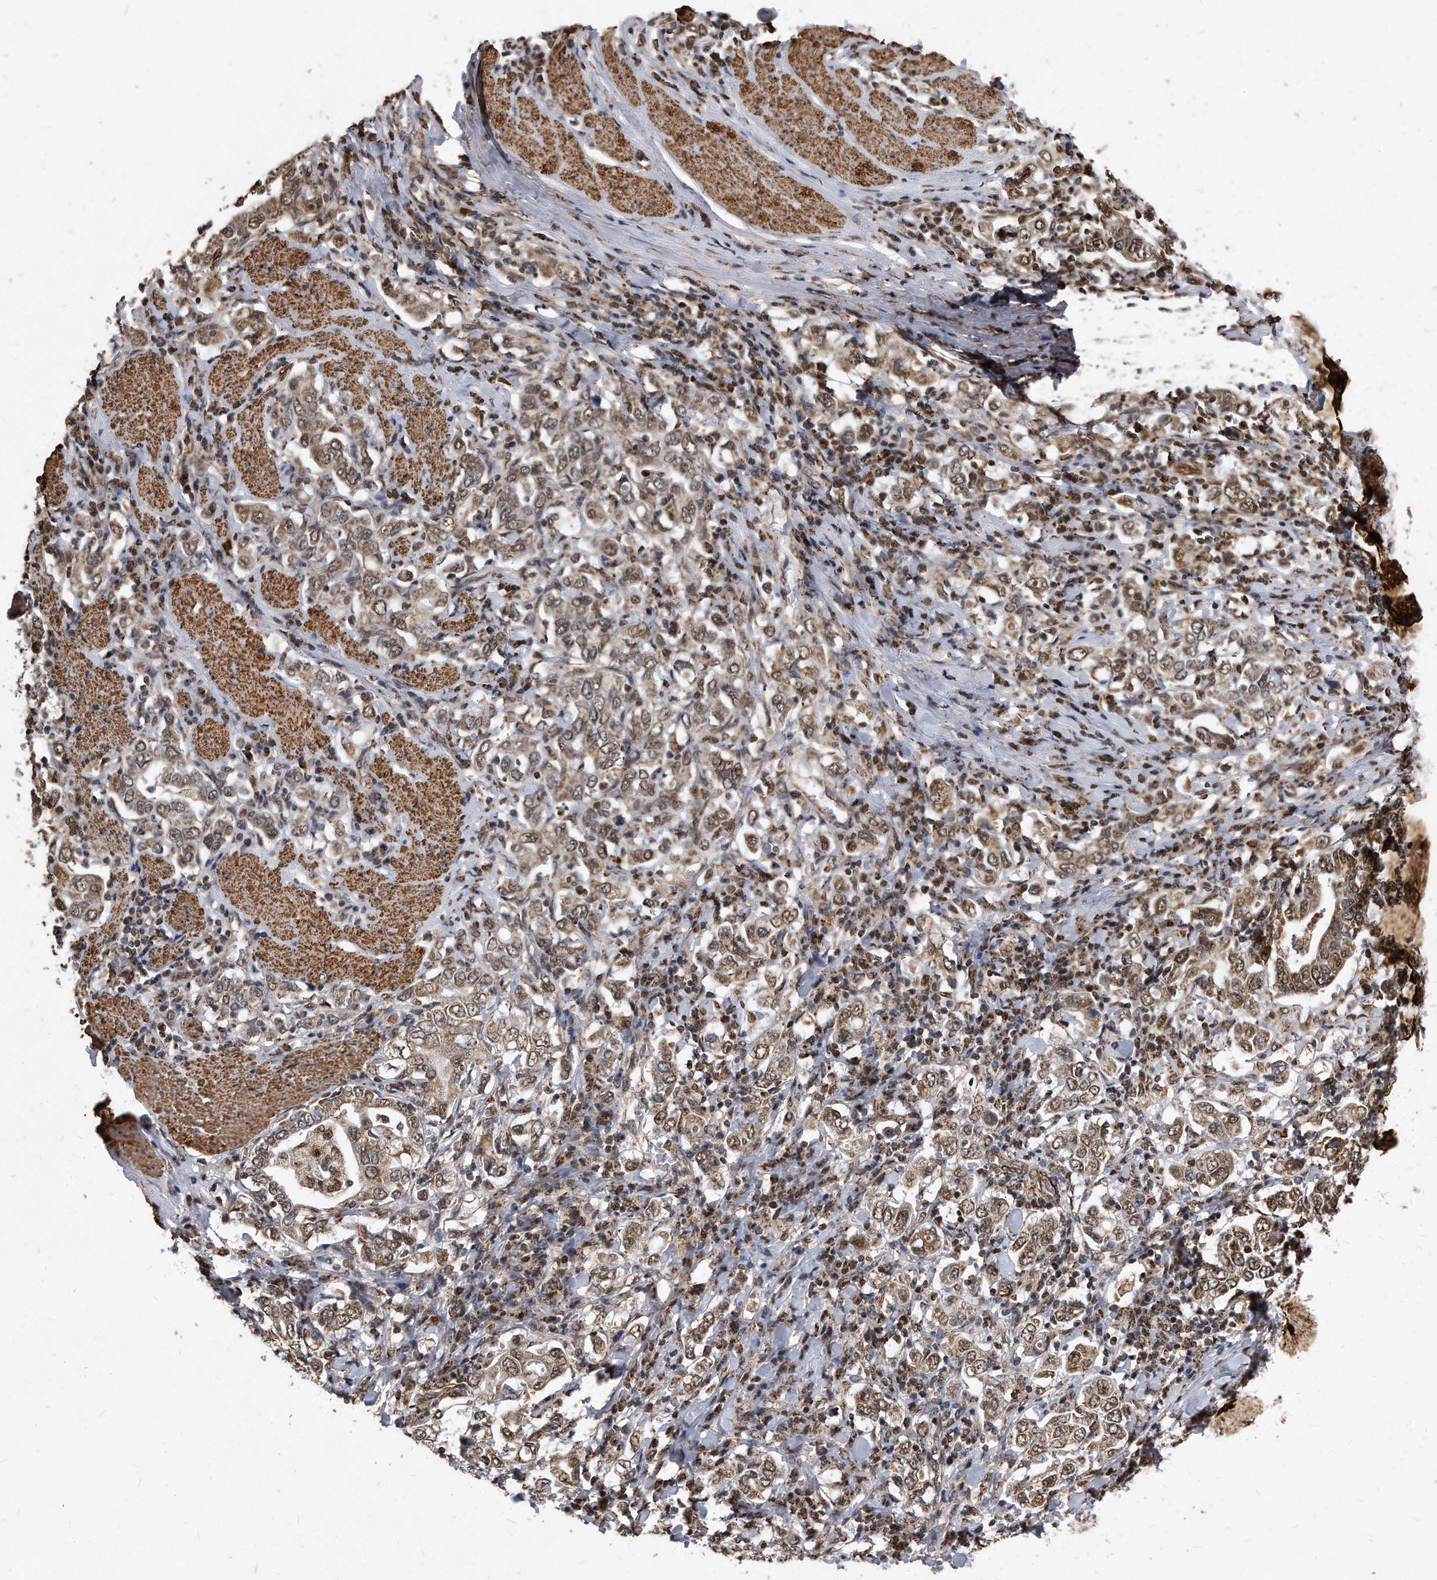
{"staining": {"intensity": "moderate", "quantity": ">75%", "location": "cytoplasmic/membranous,nuclear"}, "tissue": "stomach cancer", "cell_type": "Tumor cells", "image_type": "cancer", "snomed": [{"axis": "morphology", "description": "Adenocarcinoma, NOS"}, {"axis": "topography", "description": "Stomach, upper"}], "caption": "The histopathology image reveals immunohistochemical staining of stomach adenocarcinoma. There is moderate cytoplasmic/membranous and nuclear staining is appreciated in about >75% of tumor cells. (brown staining indicates protein expression, while blue staining denotes nuclei).", "gene": "DUSP22", "patient": {"sex": "male", "age": 62}}